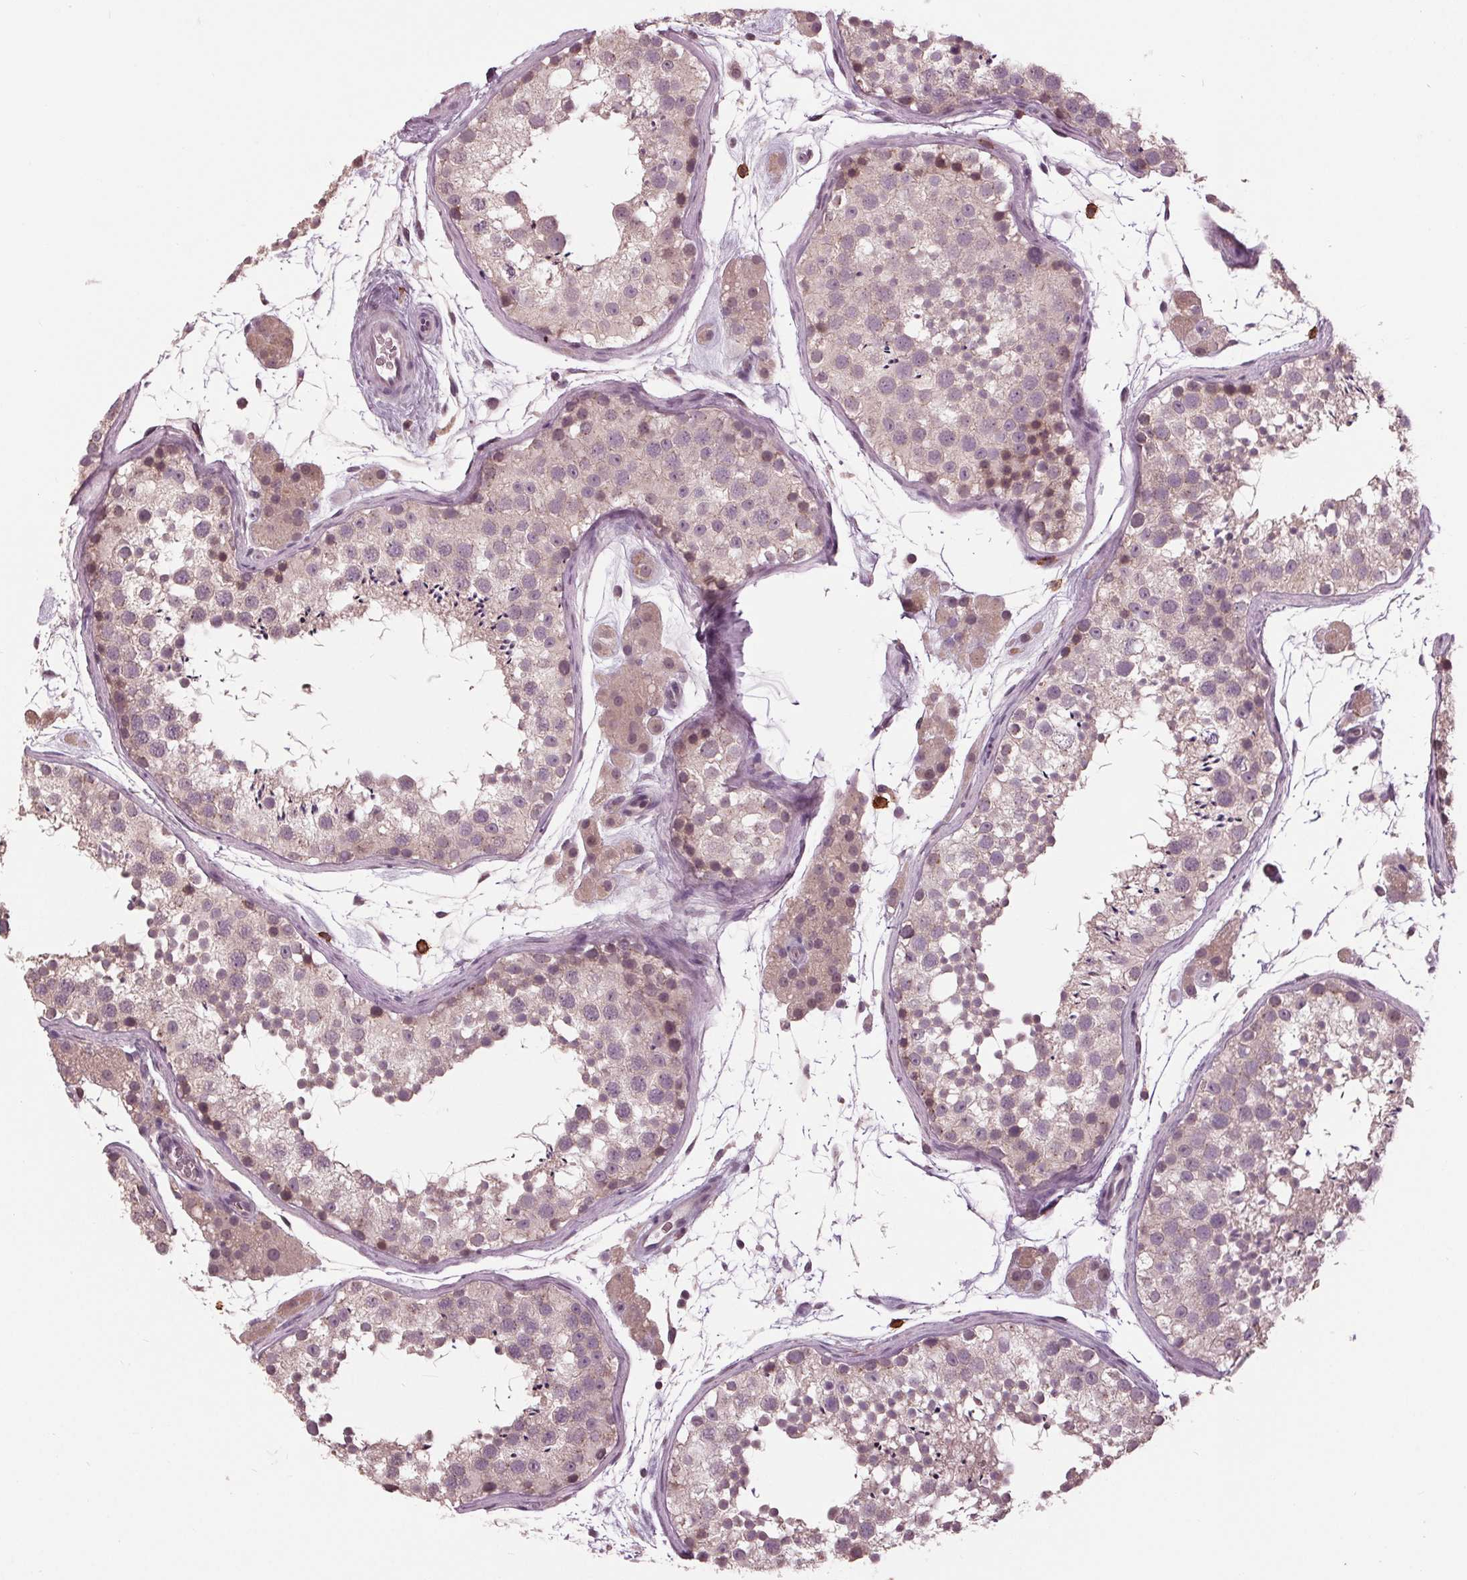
{"staining": {"intensity": "negative", "quantity": "none", "location": "none"}, "tissue": "testis", "cell_type": "Cells in seminiferous ducts", "image_type": "normal", "snomed": [{"axis": "morphology", "description": "Normal tissue, NOS"}, {"axis": "topography", "description": "Testis"}], "caption": "The histopathology image reveals no staining of cells in seminiferous ducts in normal testis. (DAB immunohistochemistry with hematoxylin counter stain).", "gene": "SIGLEC6", "patient": {"sex": "male", "age": 41}}